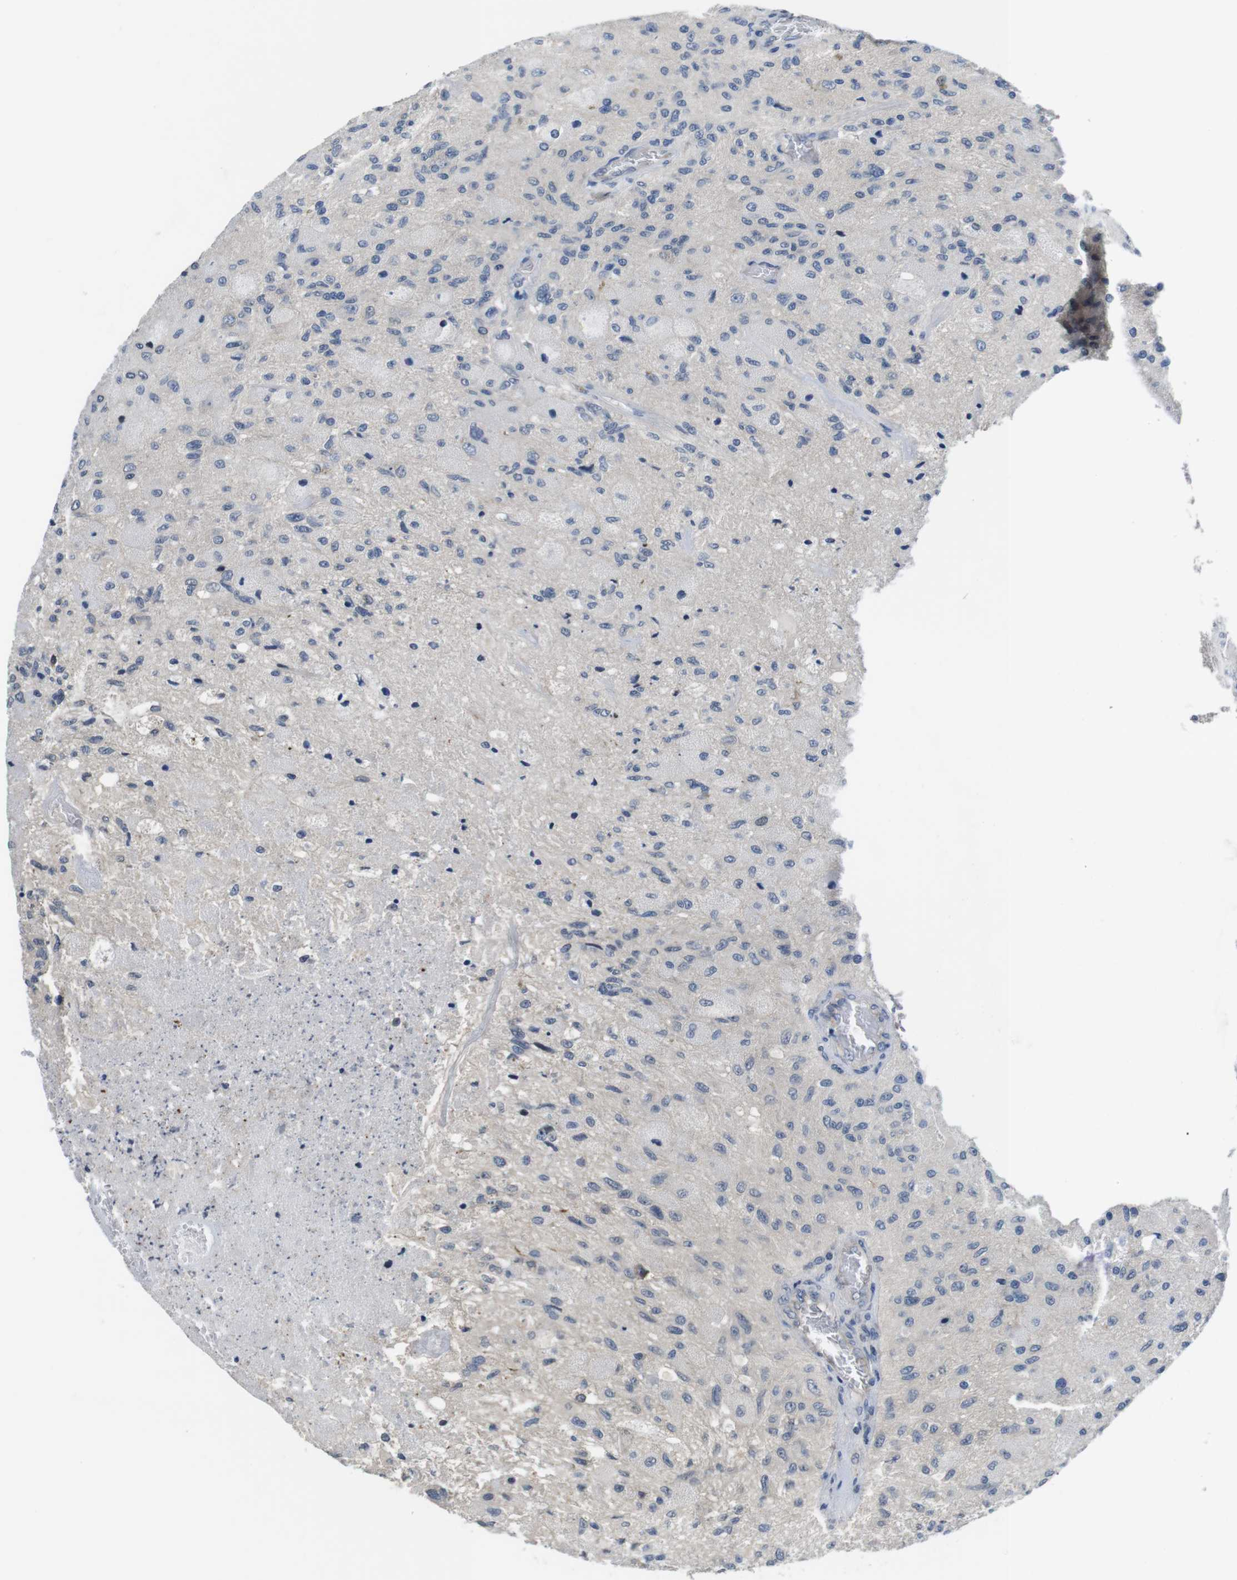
{"staining": {"intensity": "negative", "quantity": "none", "location": "none"}, "tissue": "glioma", "cell_type": "Tumor cells", "image_type": "cancer", "snomed": [{"axis": "morphology", "description": "Normal tissue, NOS"}, {"axis": "morphology", "description": "Glioma, malignant, High grade"}, {"axis": "topography", "description": "Cerebral cortex"}], "caption": "Photomicrograph shows no protein positivity in tumor cells of high-grade glioma (malignant) tissue.", "gene": "FADD", "patient": {"sex": "male", "age": 77}}